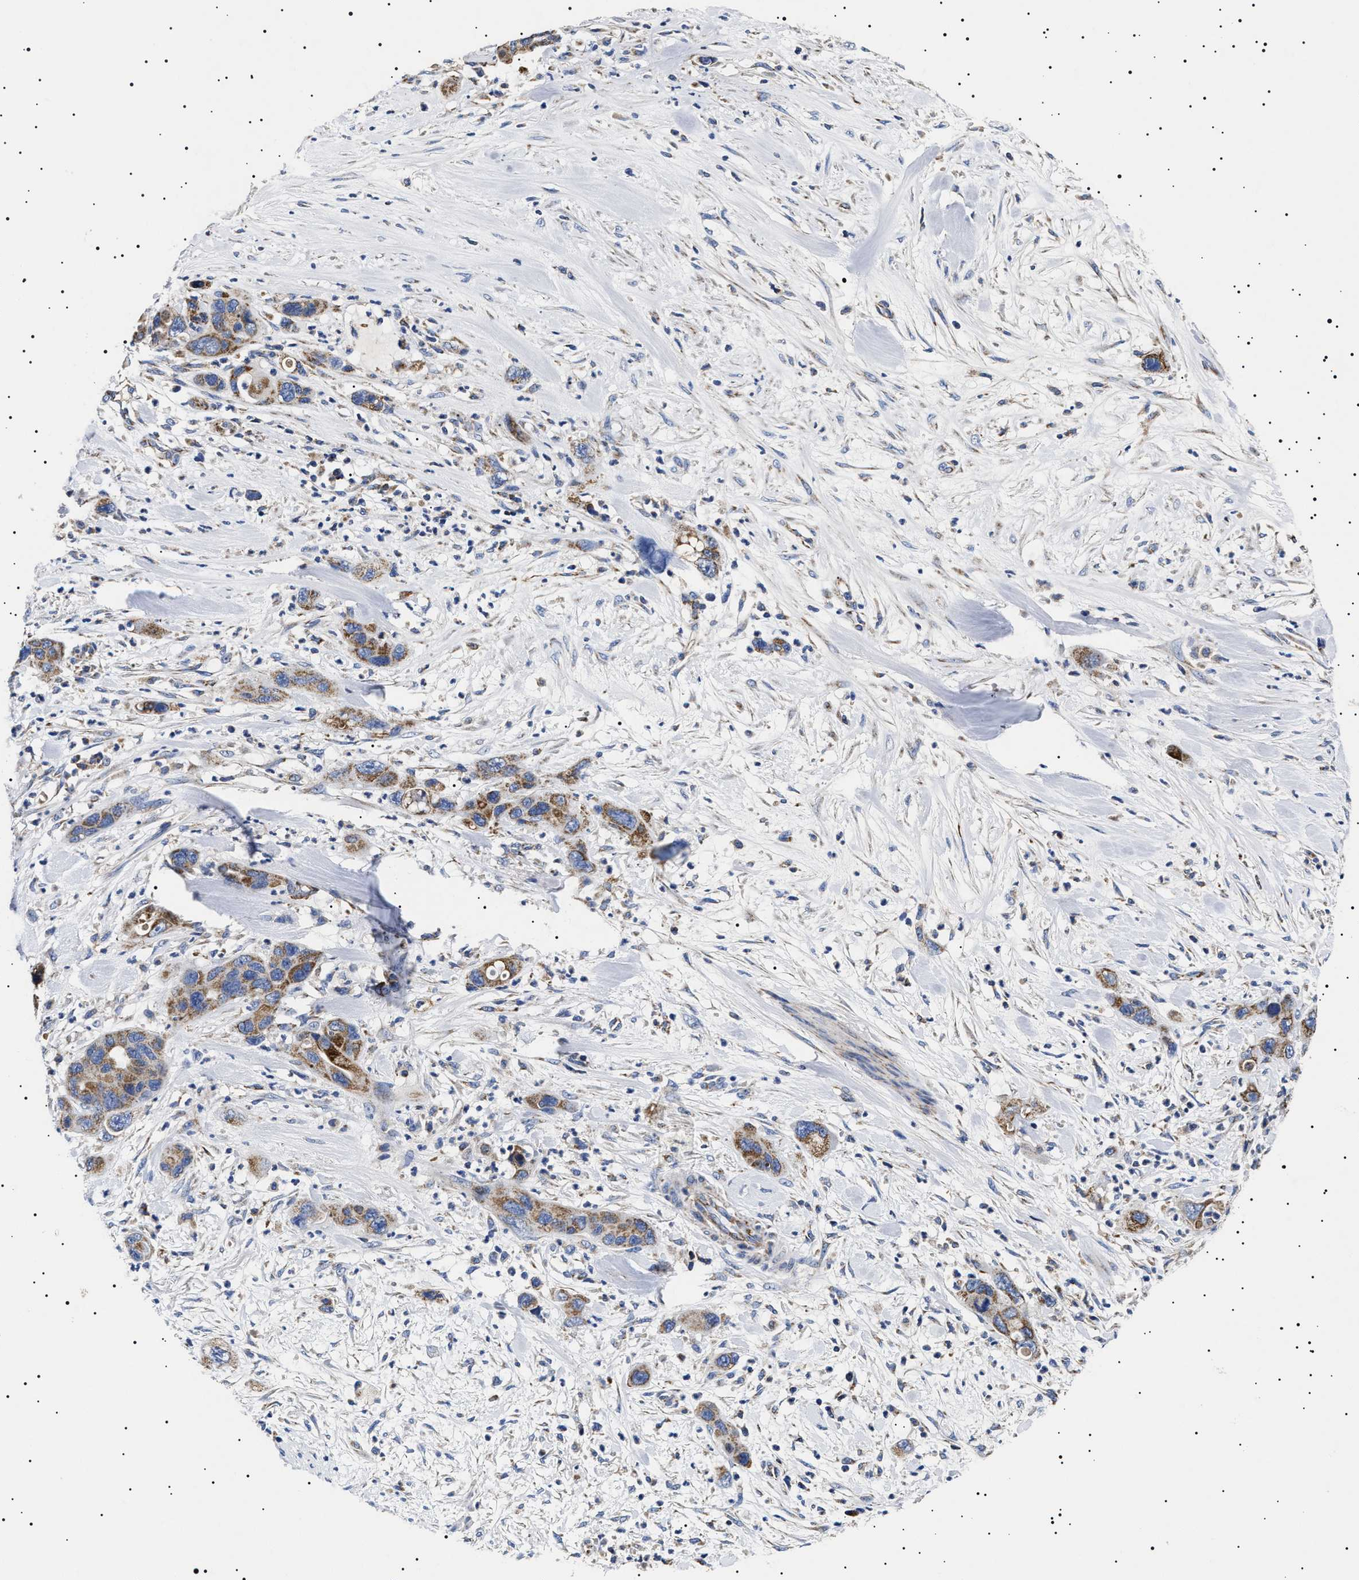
{"staining": {"intensity": "moderate", "quantity": ">75%", "location": "cytoplasmic/membranous"}, "tissue": "pancreatic cancer", "cell_type": "Tumor cells", "image_type": "cancer", "snomed": [{"axis": "morphology", "description": "Adenocarcinoma, NOS"}, {"axis": "topography", "description": "Pancreas"}], "caption": "Adenocarcinoma (pancreatic) stained for a protein displays moderate cytoplasmic/membranous positivity in tumor cells. Immunohistochemistry stains the protein of interest in brown and the nuclei are stained blue.", "gene": "CHRDL2", "patient": {"sex": "female", "age": 71}}